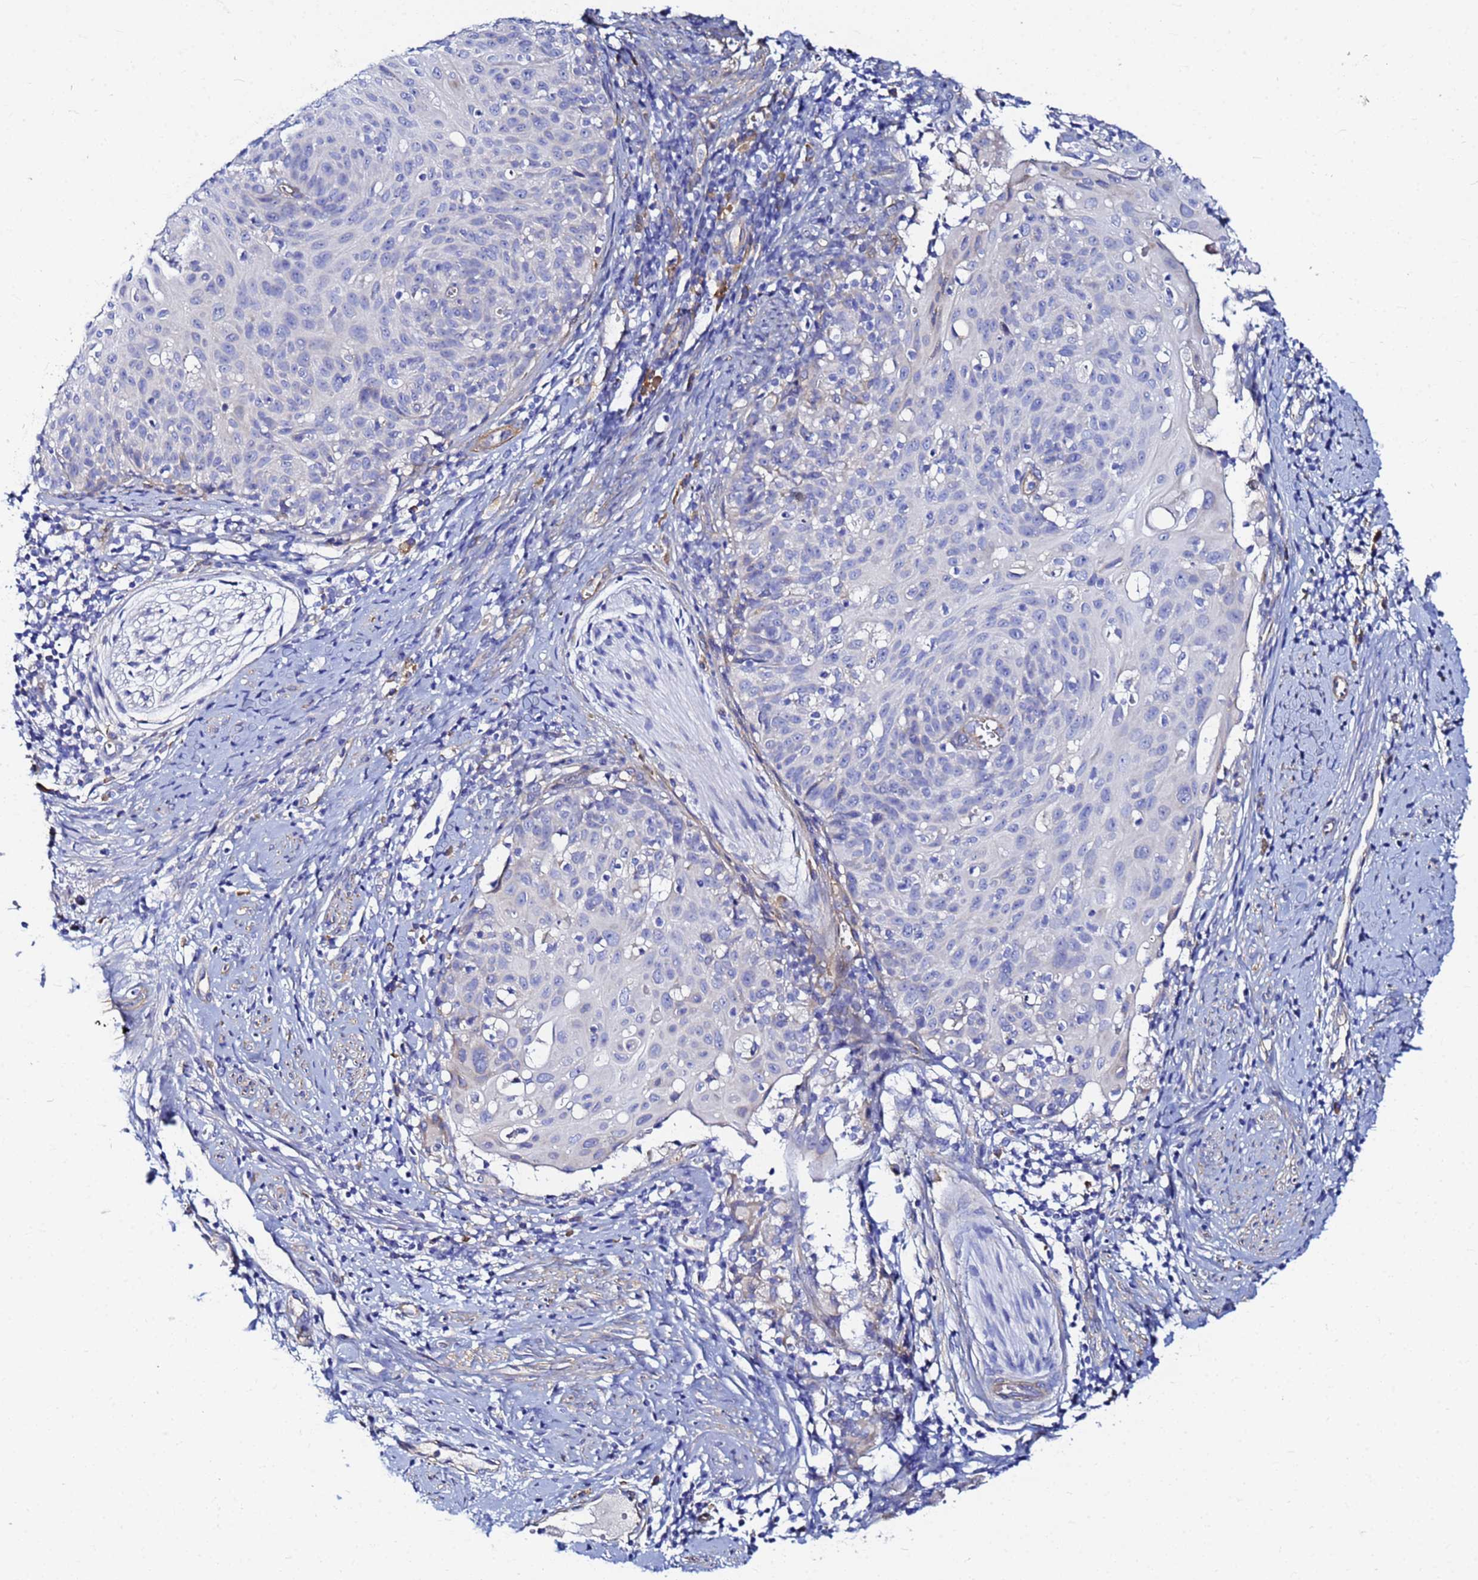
{"staining": {"intensity": "negative", "quantity": "none", "location": "none"}, "tissue": "cervical cancer", "cell_type": "Tumor cells", "image_type": "cancer", "snomed": [{"axis": "morphology", "description": "Squamous cell carcinoma, NOS"}, {"axis": "topography", "description": "Cervix"}], "caption": "Histopathology image shows no protein expression in tumor cells of cervical cancer (squamous cell carcinoma) tissue.", "gene": "JRKL", "patient": {"sex": "female", "age": 70}}